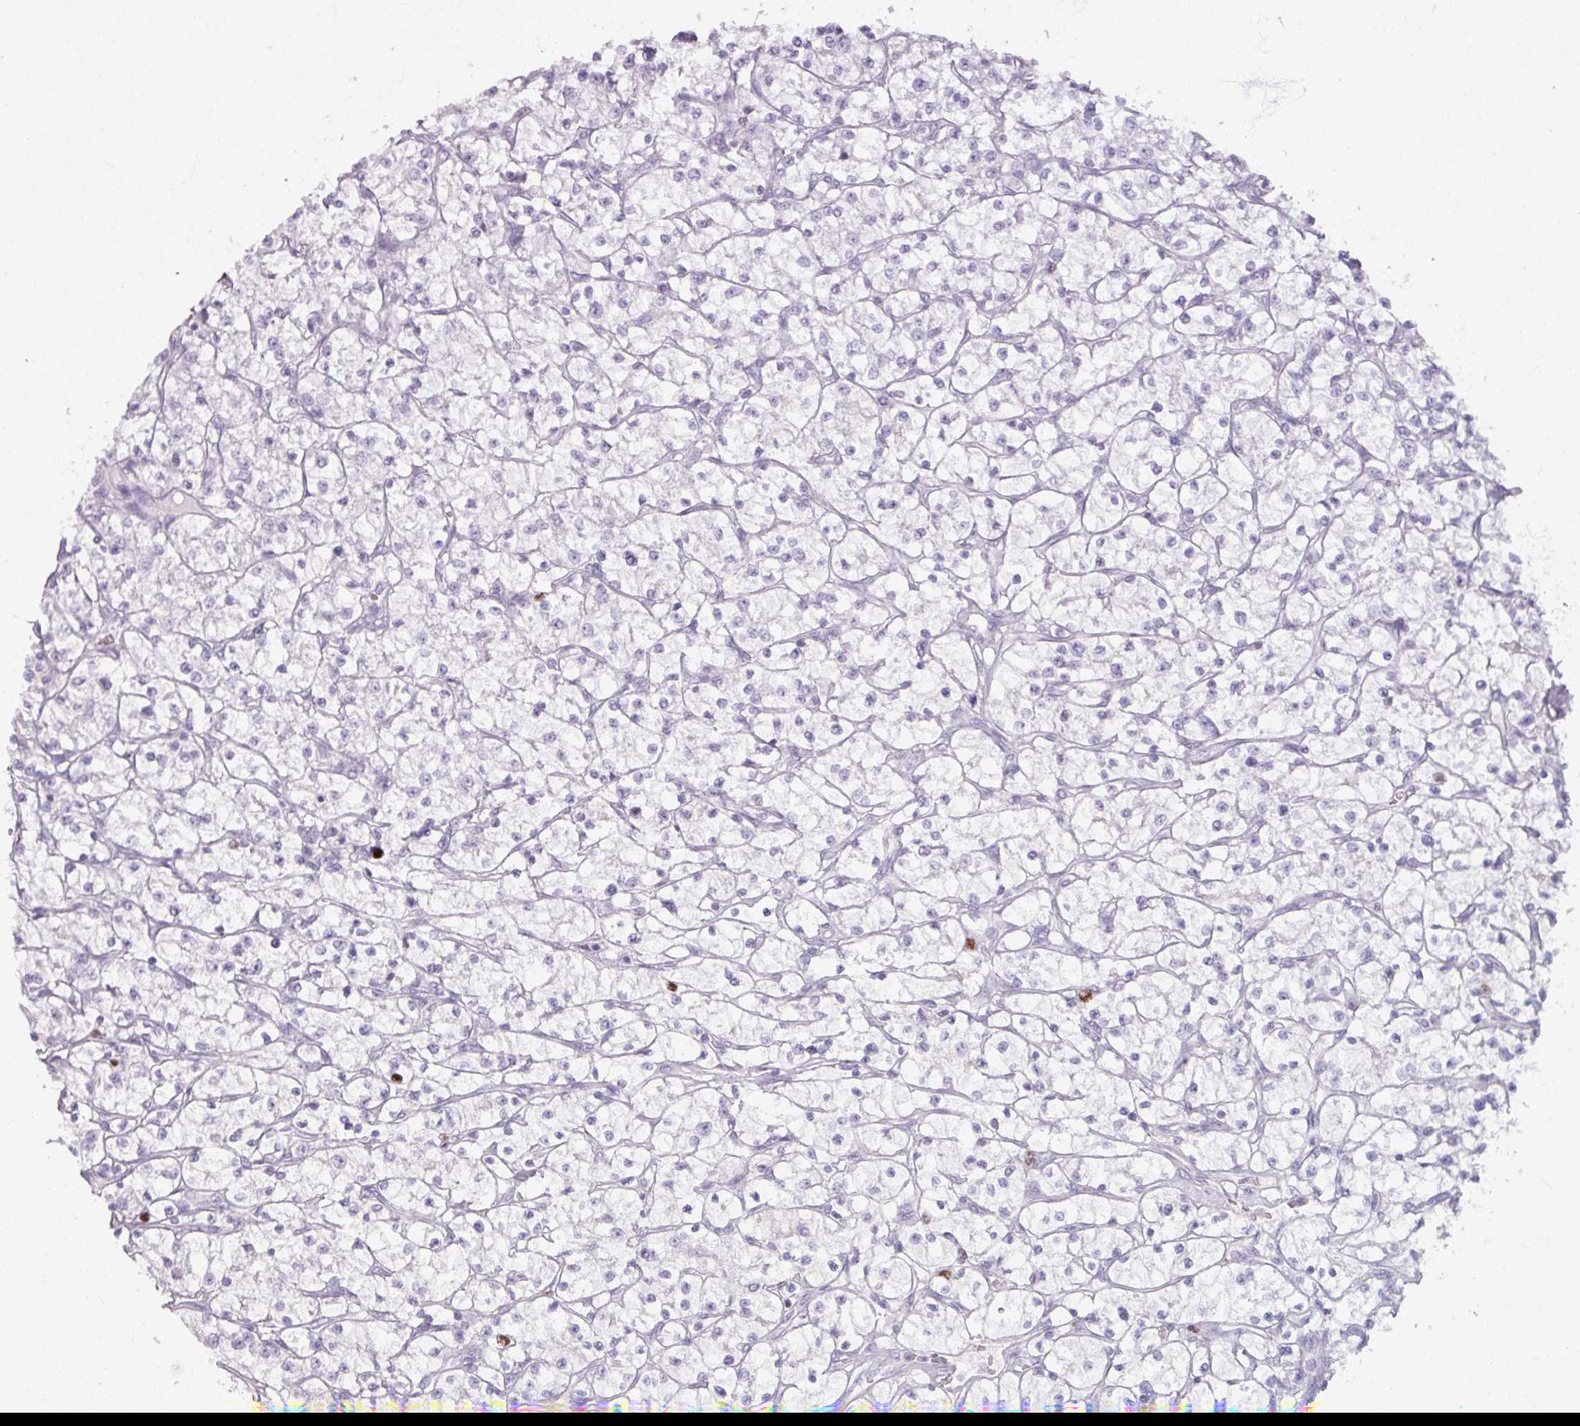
{"staining": {"intensity": "moderate", "quantity": "<25%", "location": "nuclear"}, "tissue": "renal cancer", "cell_type": "Tumor cells", "image_type": "cancer", "snomed": [{"axis": "morphology", "description": "Adenocarcinoma, NOS"}, {"axis": "topography", "description": "Kidney"}], "caption": "Protein analysis of adenocarcinoma (renal) tissue reveals moderate nuclear expression in approximately <25% of tumor cells.", "gene": "ATAD2", "patient": {"sex": "female", "age": 64}}